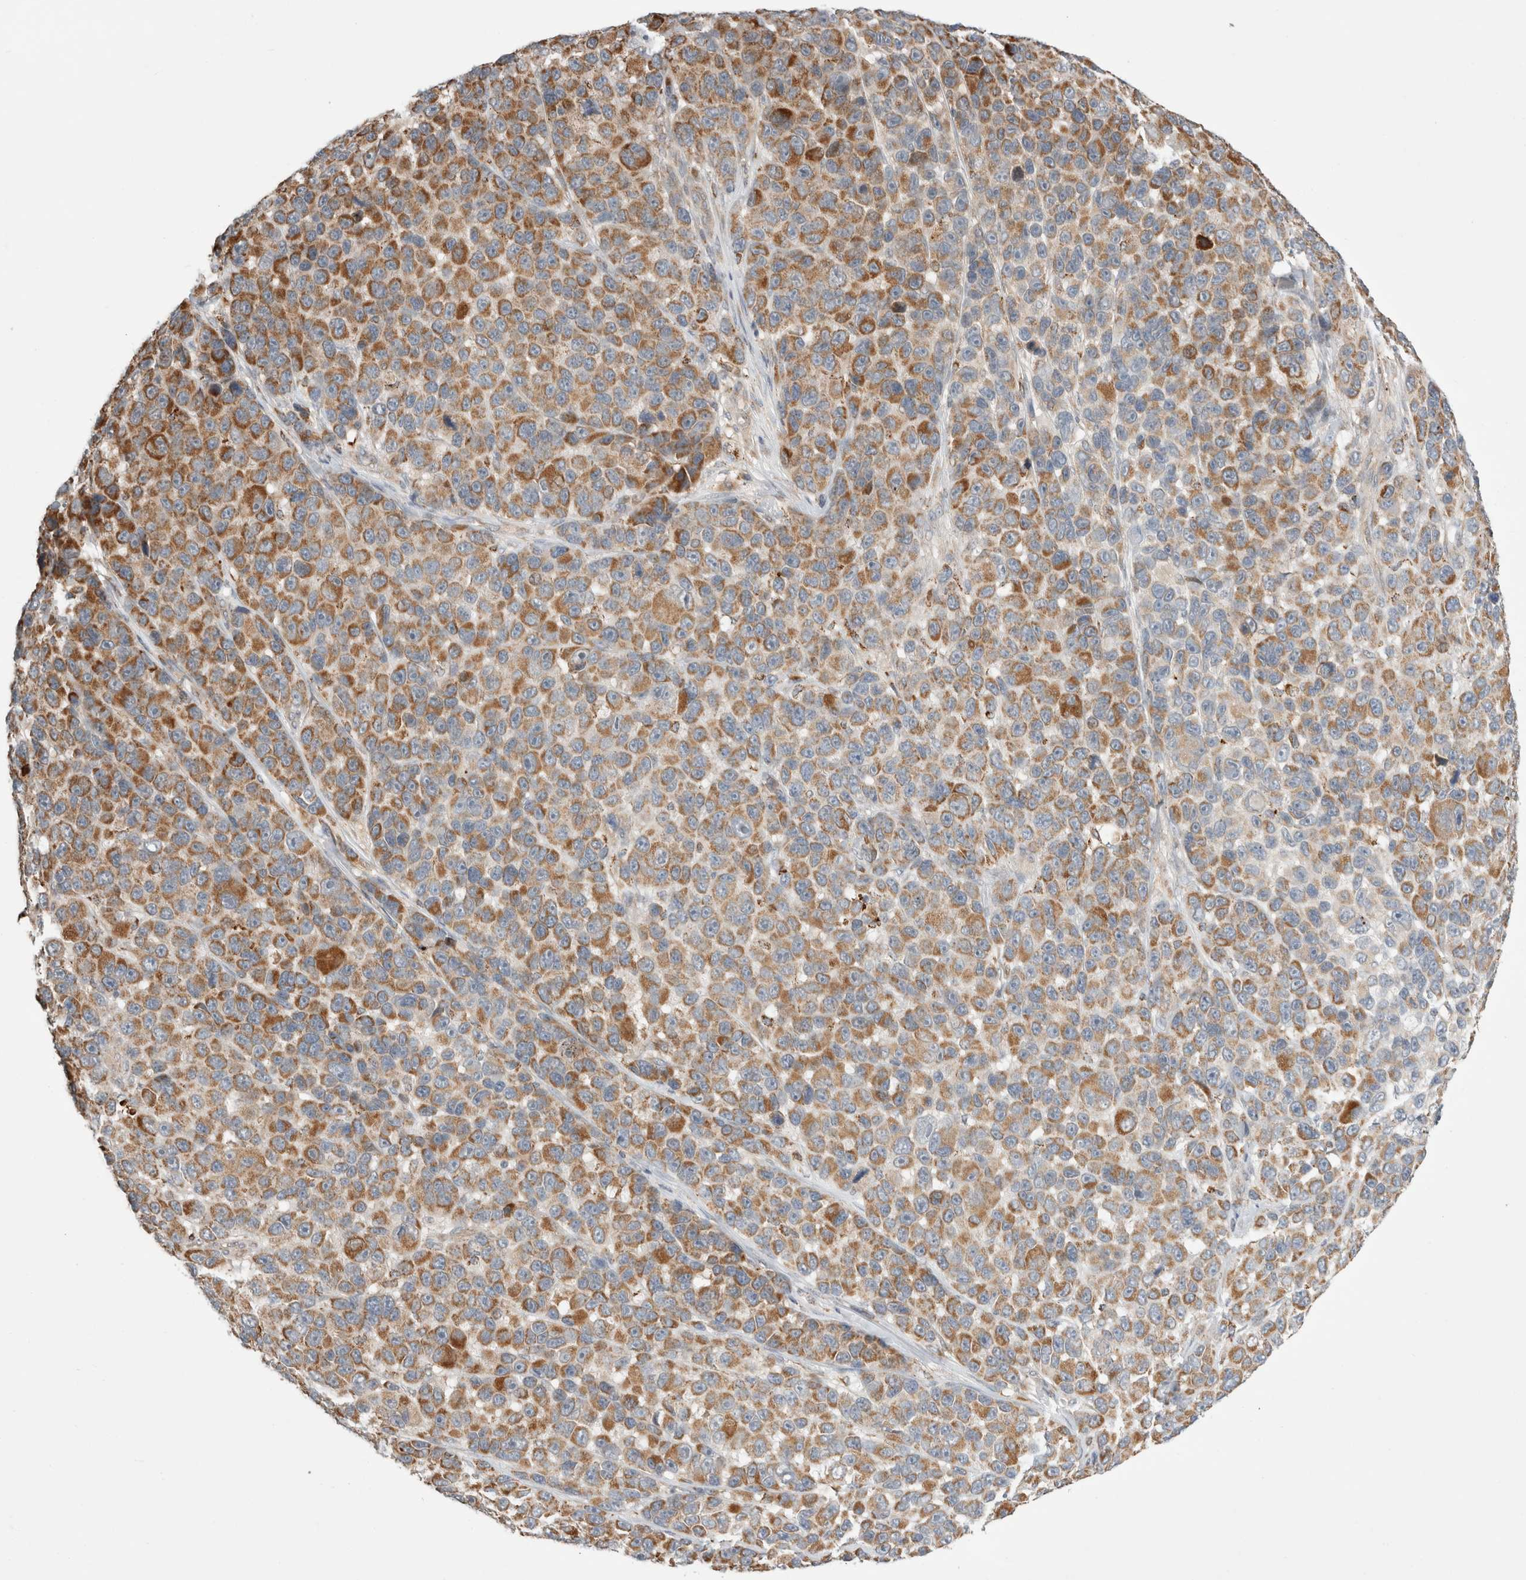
{"staining": {"intensity": "moderate", "quantity": ">75%", "location": "cytoplasmic/membranous"}, "tissue": "melanoma", "cell_type": "Tumor cells", "image_type": "cancer", "snomed": [{"axis": "morphology", "description": "Malignant melanoma, NOS"}, {"axis": "topography", "description": "Skin"}], "caption": "An image showing moderate cytoplasmic/membranous positivity in about >75% of tumor cells in malignant melanoma, as visualized by brown immunohistochemical staining.", "gene": "HROB", "patient": {"sex": "male", "age": 53}}